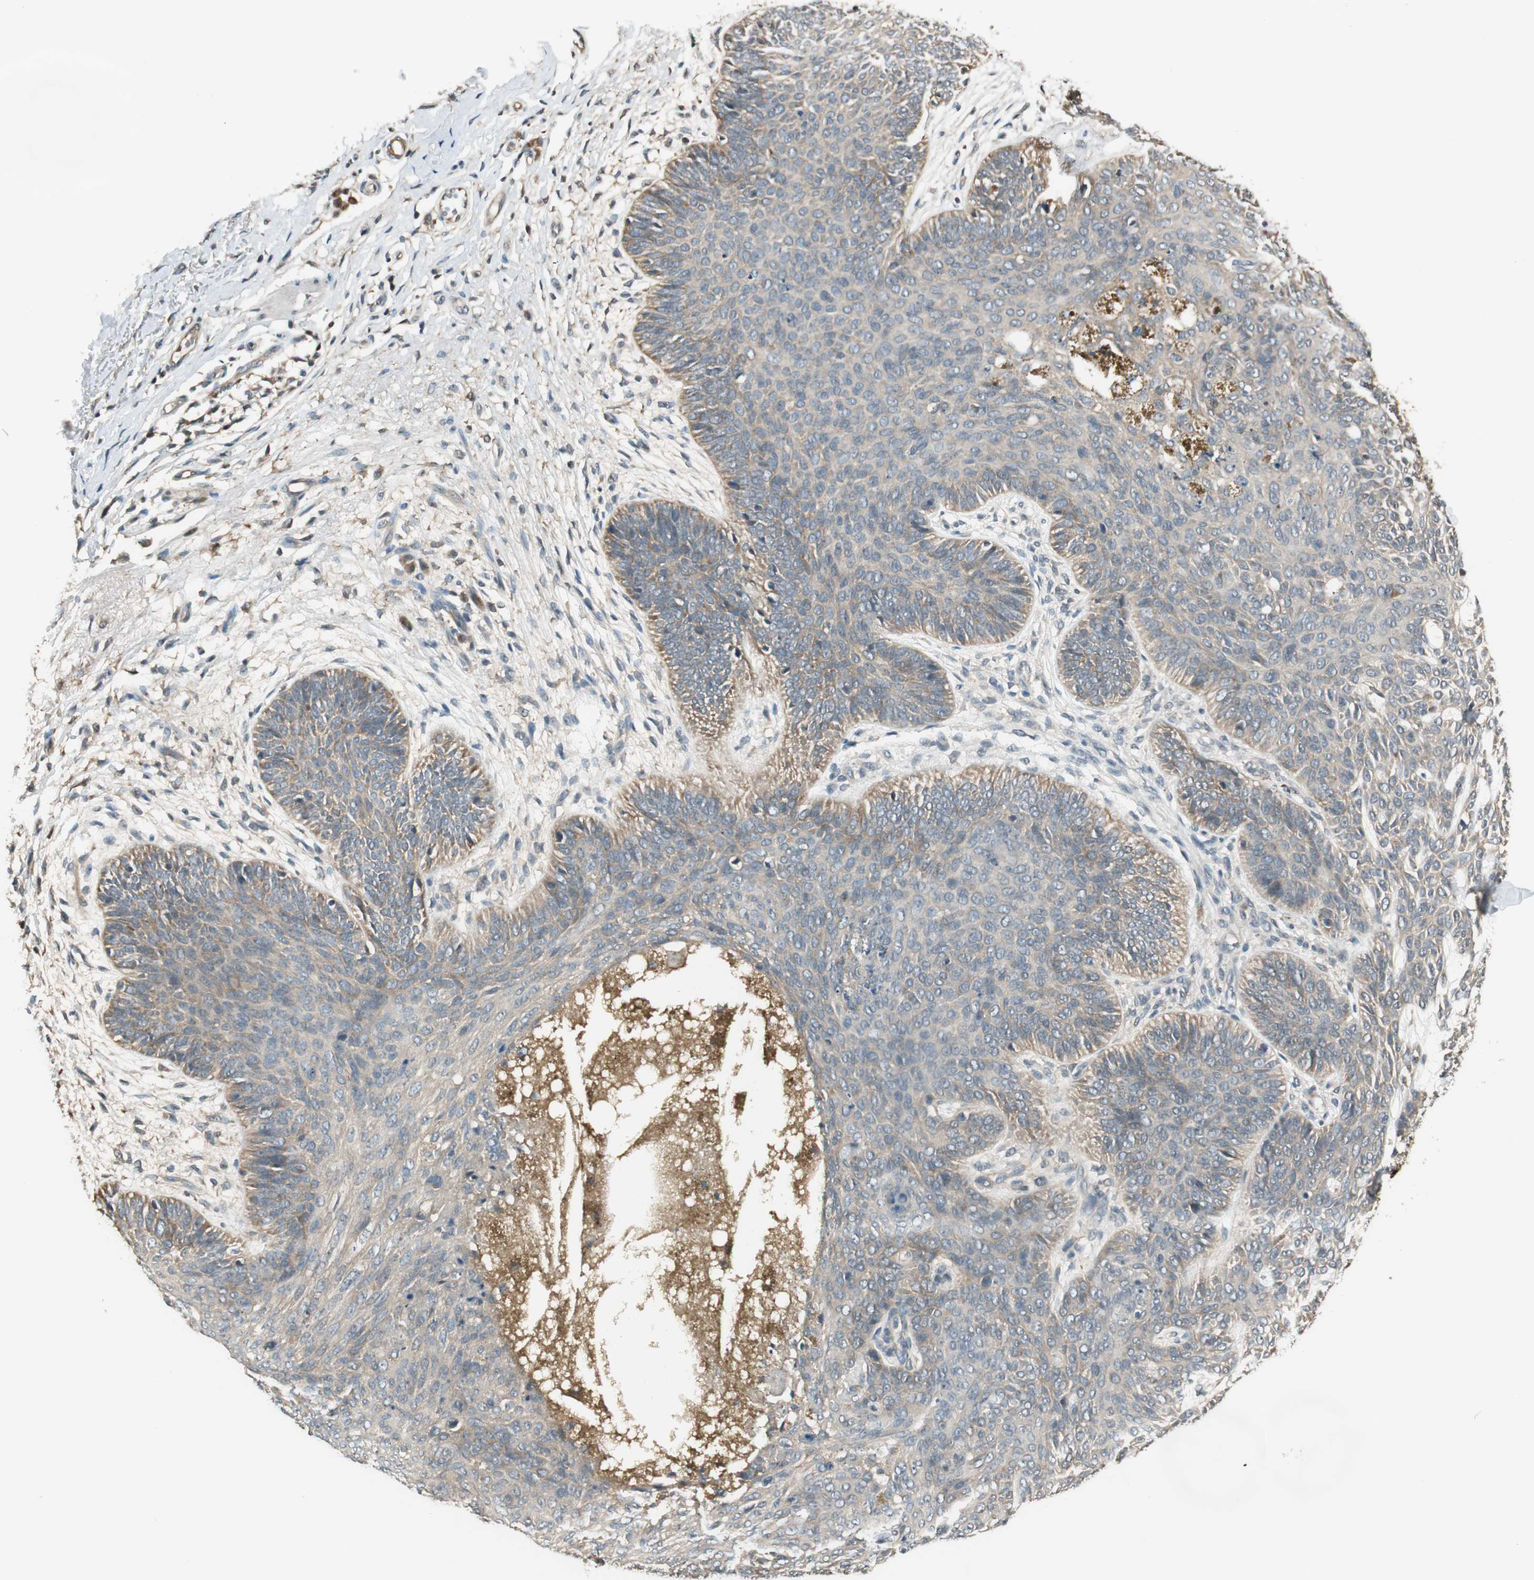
{"staining": {"intensity": "weak", "quantity": "<25%", "location": "cytoplasmic/membranous"}, "tissue": "skin cancer", "cell_type": "Tumor cells", "image_type": "cancer", "snomed": [{"axis": "morphology", "description": "Normal tissue, NOS"}, {"axis": "morphology", "description": "Basal cell carcinoma"}, {"axis": "topography", "description": "Skin"}], "caption": "Protein analysis of skin cancer (basal cell carcinoma) demonstrates no significant positivity in tumor cells.", "gene": "IPO5", "patient": {"sex": "male", "age": 52}}